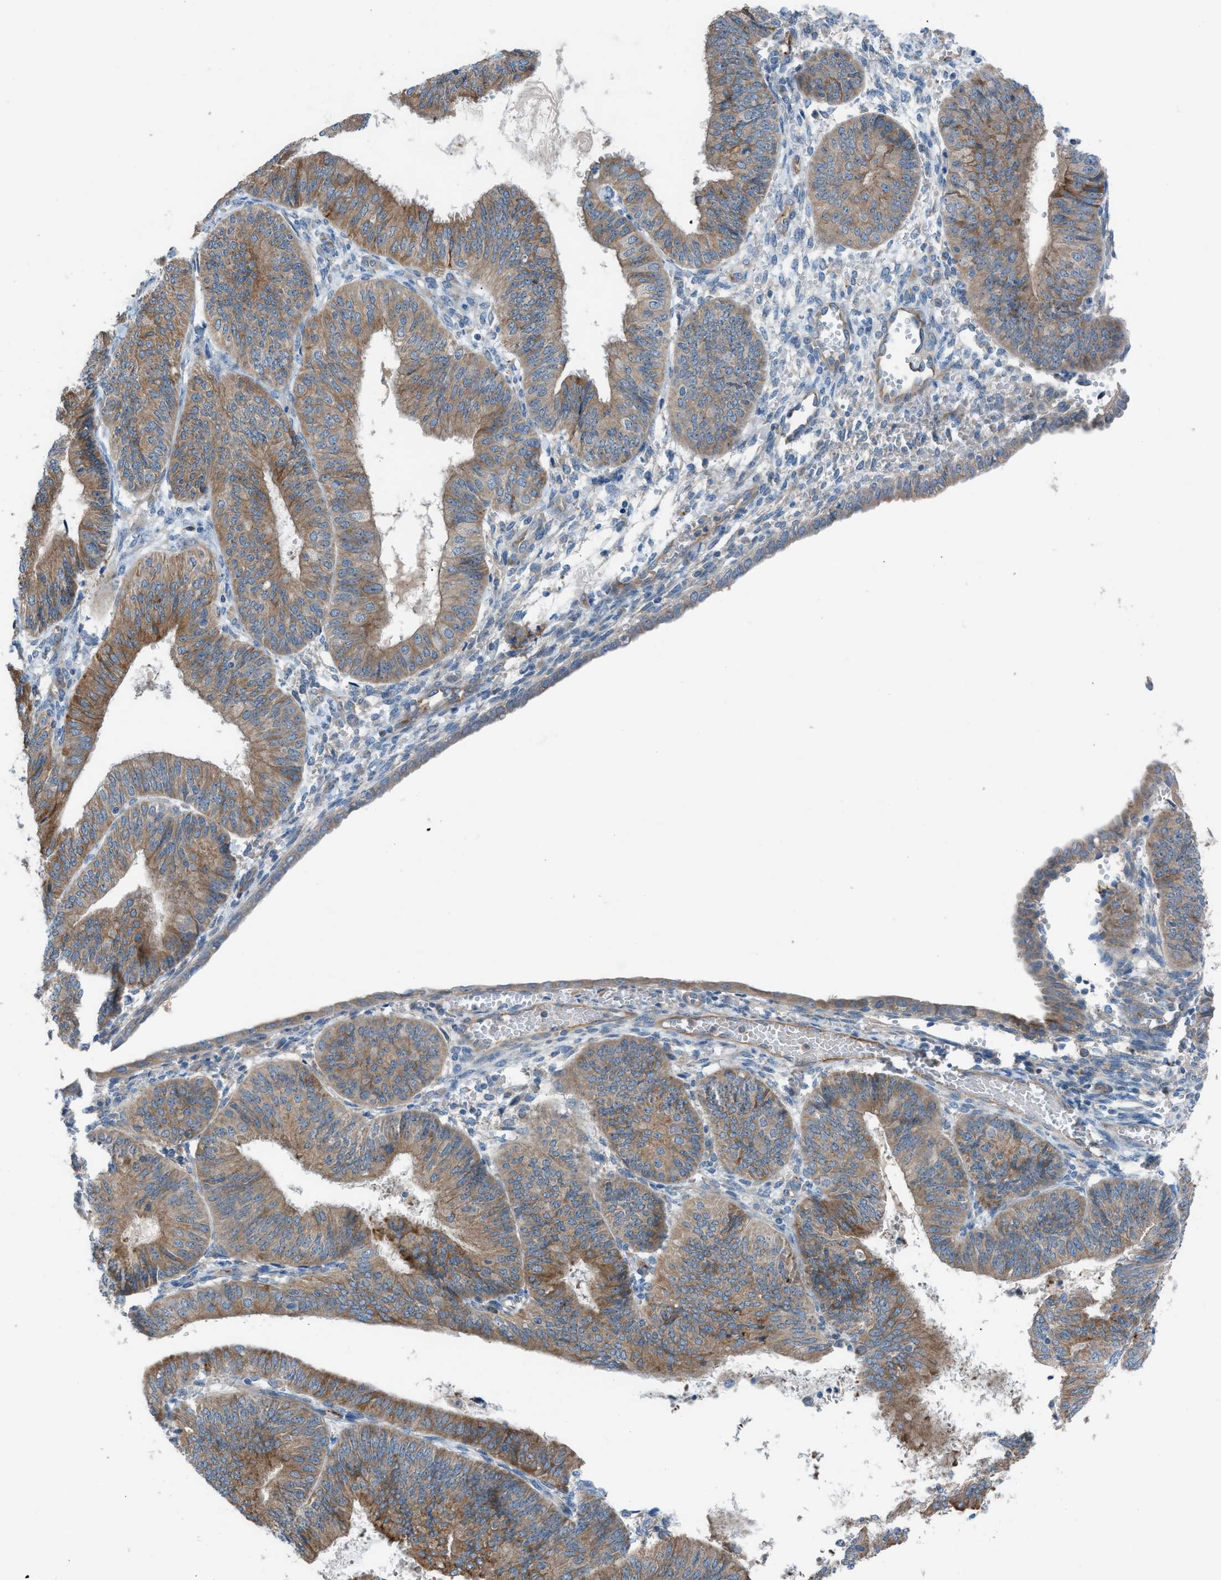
{"staining": {"intensity": "moderate", "quantity": ">75%", "location": "cytoplasmic/membranous"}, "tissue": "endometrial cancer", "cell_type": "Tumor cells", "image_type": "cancer", "snomed": [{"axis": "morphology", "description": "Adenocarcinoma, NOS"}, {"axis": "topography", "description": "Endometrium"}], "caption": "High-magnification brightfield microscopy of adenocarcinoma (endometrial) stained with DAB (3,3'-diaminobenzidine) (brown) and counterstained with hematoxylin (blue). tumor cells exhibit moderate cytoplasmic/membranous staining is appreciated in about>75% of cells. The protein is stained brown, and the nuclei are stained in blue (DAB IHC with brightfield microscopy, high magnification).", "gene": "HEG1", "patient": {"sex": "female", "age": 58}}